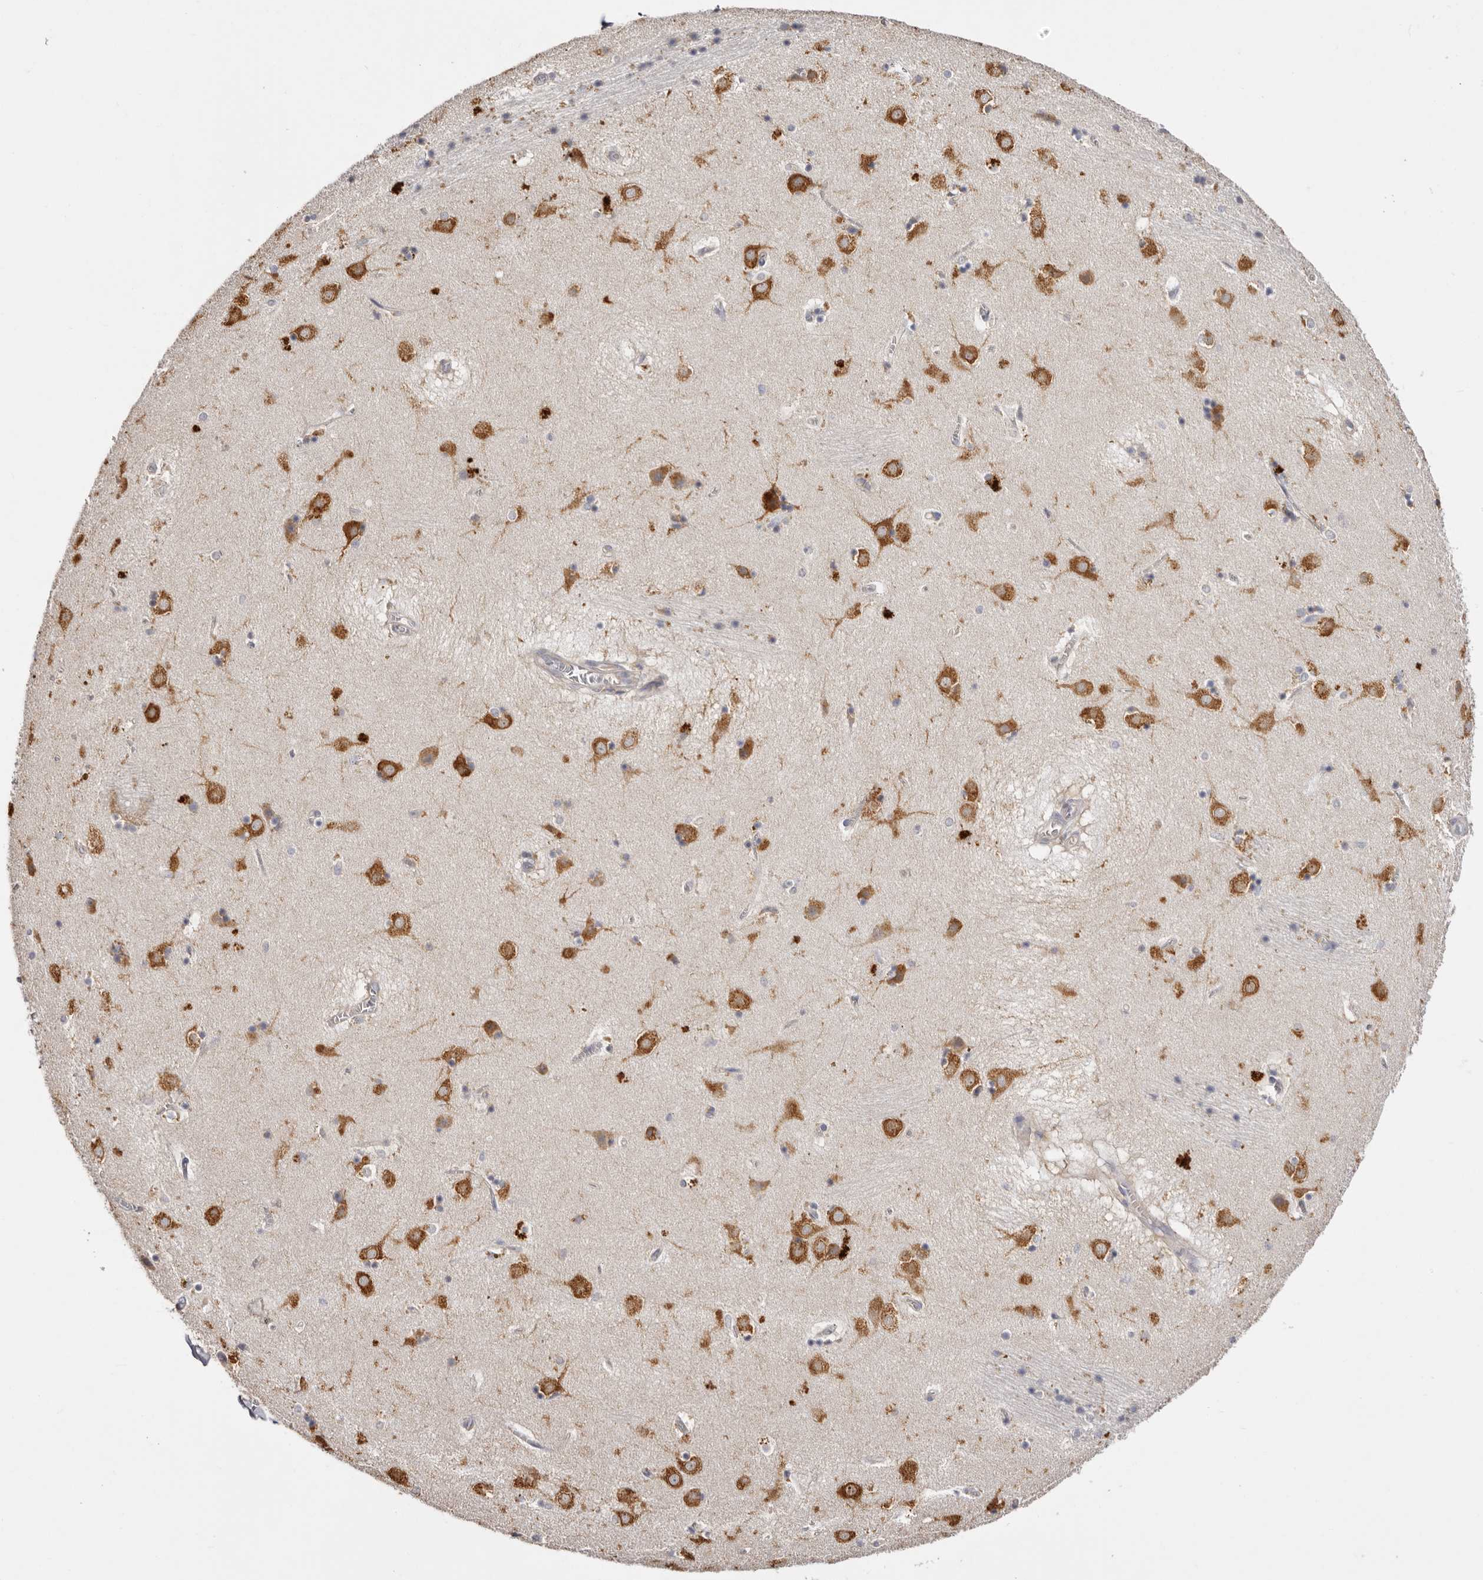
{"staining": {"intensity": "negative", "quantity": "none", "location": "none"}, "tissue": "caudate", "cell_type": "Glial cells", "image_type": "normal", "snomed": [{"axis": "morphology", "description": "Normal tissue, NOS"}, {"axis": "topography", "description": "Lateral ventricle wall"}], "caption": "Immunohistochemistry histopathology image of benign human caudate stained for a protein (brown), which reveals no positivity in glial cells. (Brightfield microscopy of DAB immunohistochemistry (IHC) at high magnification).", "gene": "FAM167B", "patient": {"sex": "male", "age": 70}}